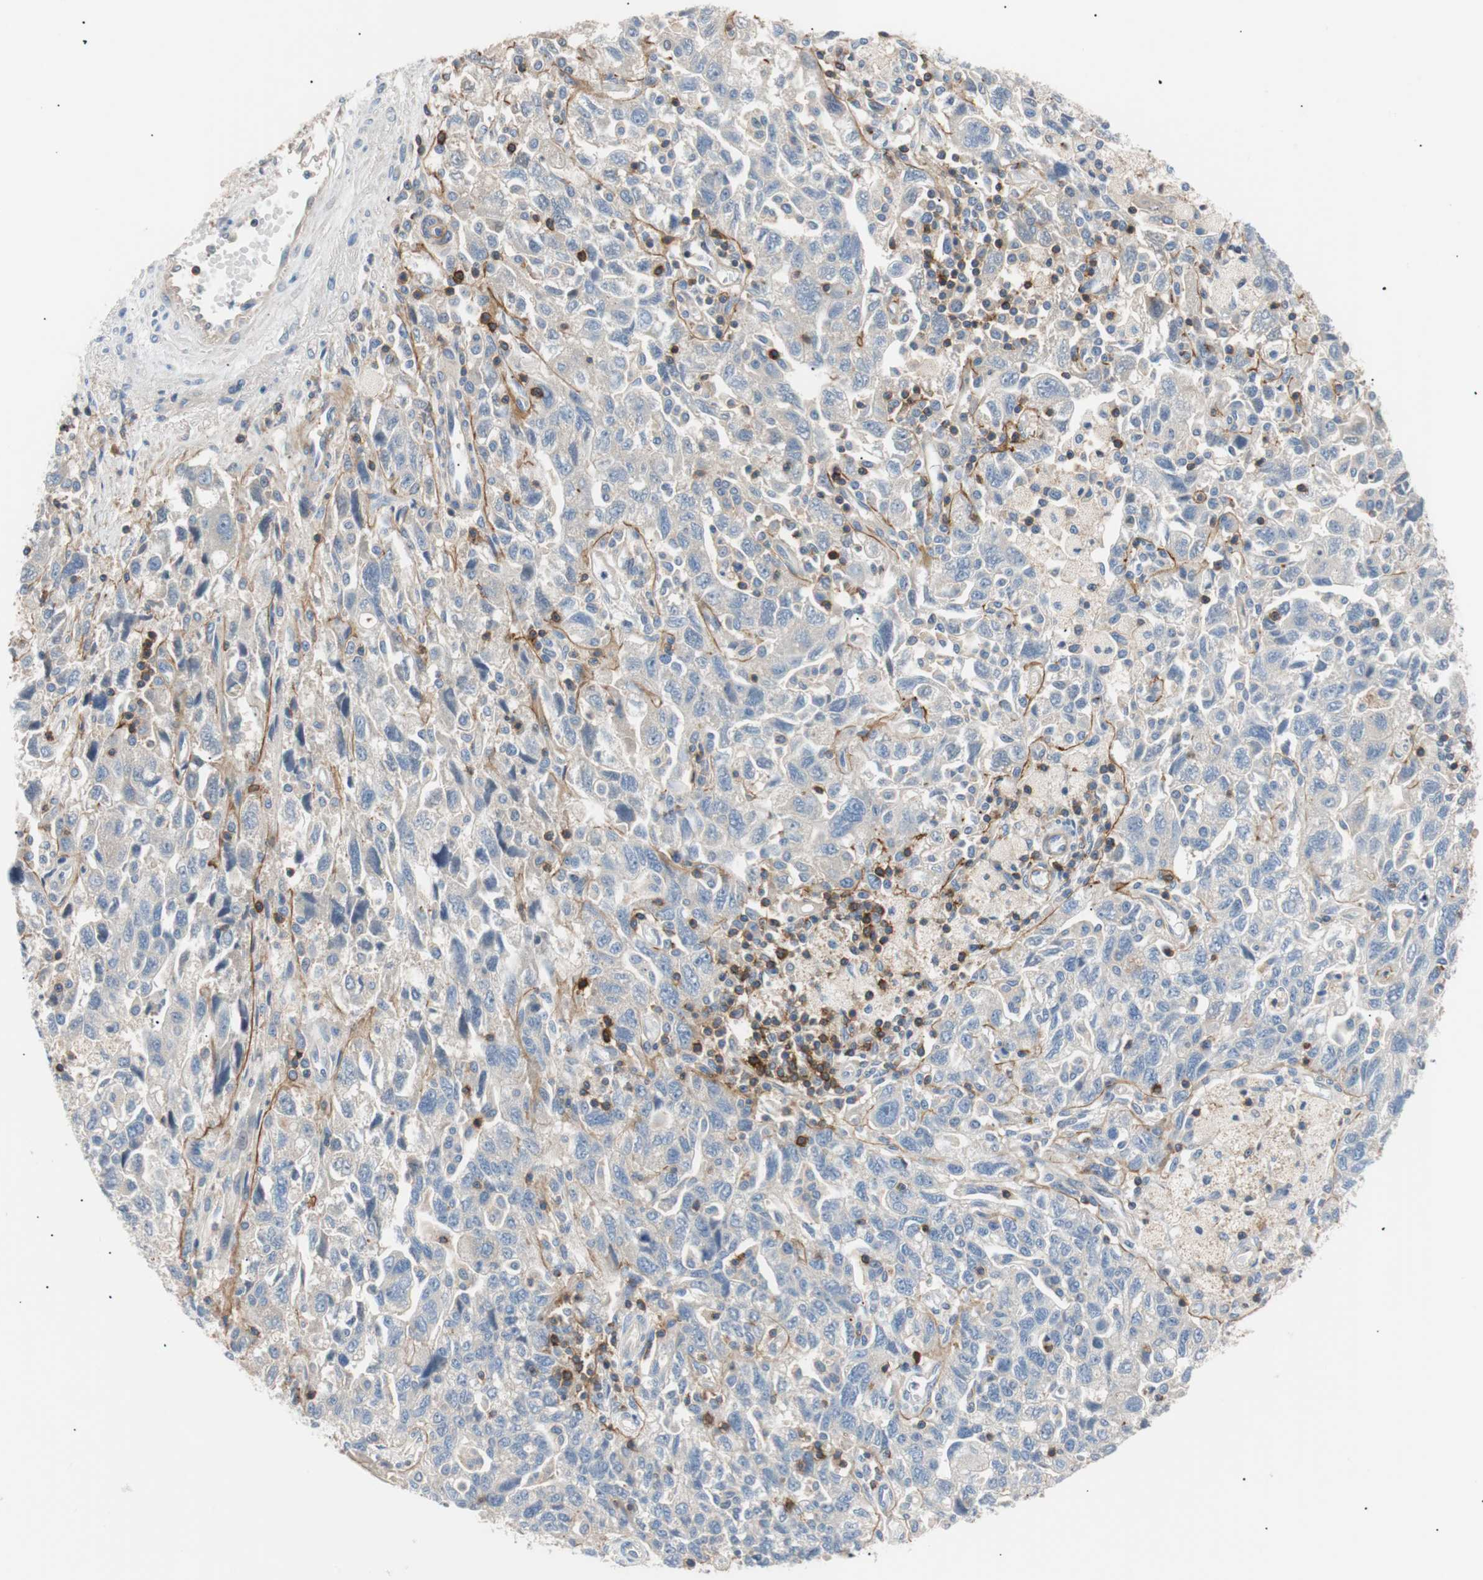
{"staining": {"intensity": "weak", "quantity": "<25%", "location": "cytoplasmic/membranous"}, "tissue": "ovarian cancer", "cell_type": "Tumor cells", "image_type": "cancer", "snomed": [{"axis": "morphology", "description": "Carcinoma, NOS"}, {"axis": "morphology", "description": "Cystadenocarcinoma, serous, NOS"}, {"axis": "topography", "description": "Ovary"}], "caption": "This is an IHC histopathology image of ovarian serous cystadenocarcinoma. There is no positivity in tumor cells.", "gene": "TNFRSF18", "patient": {"sex": "female", "age": 69}}